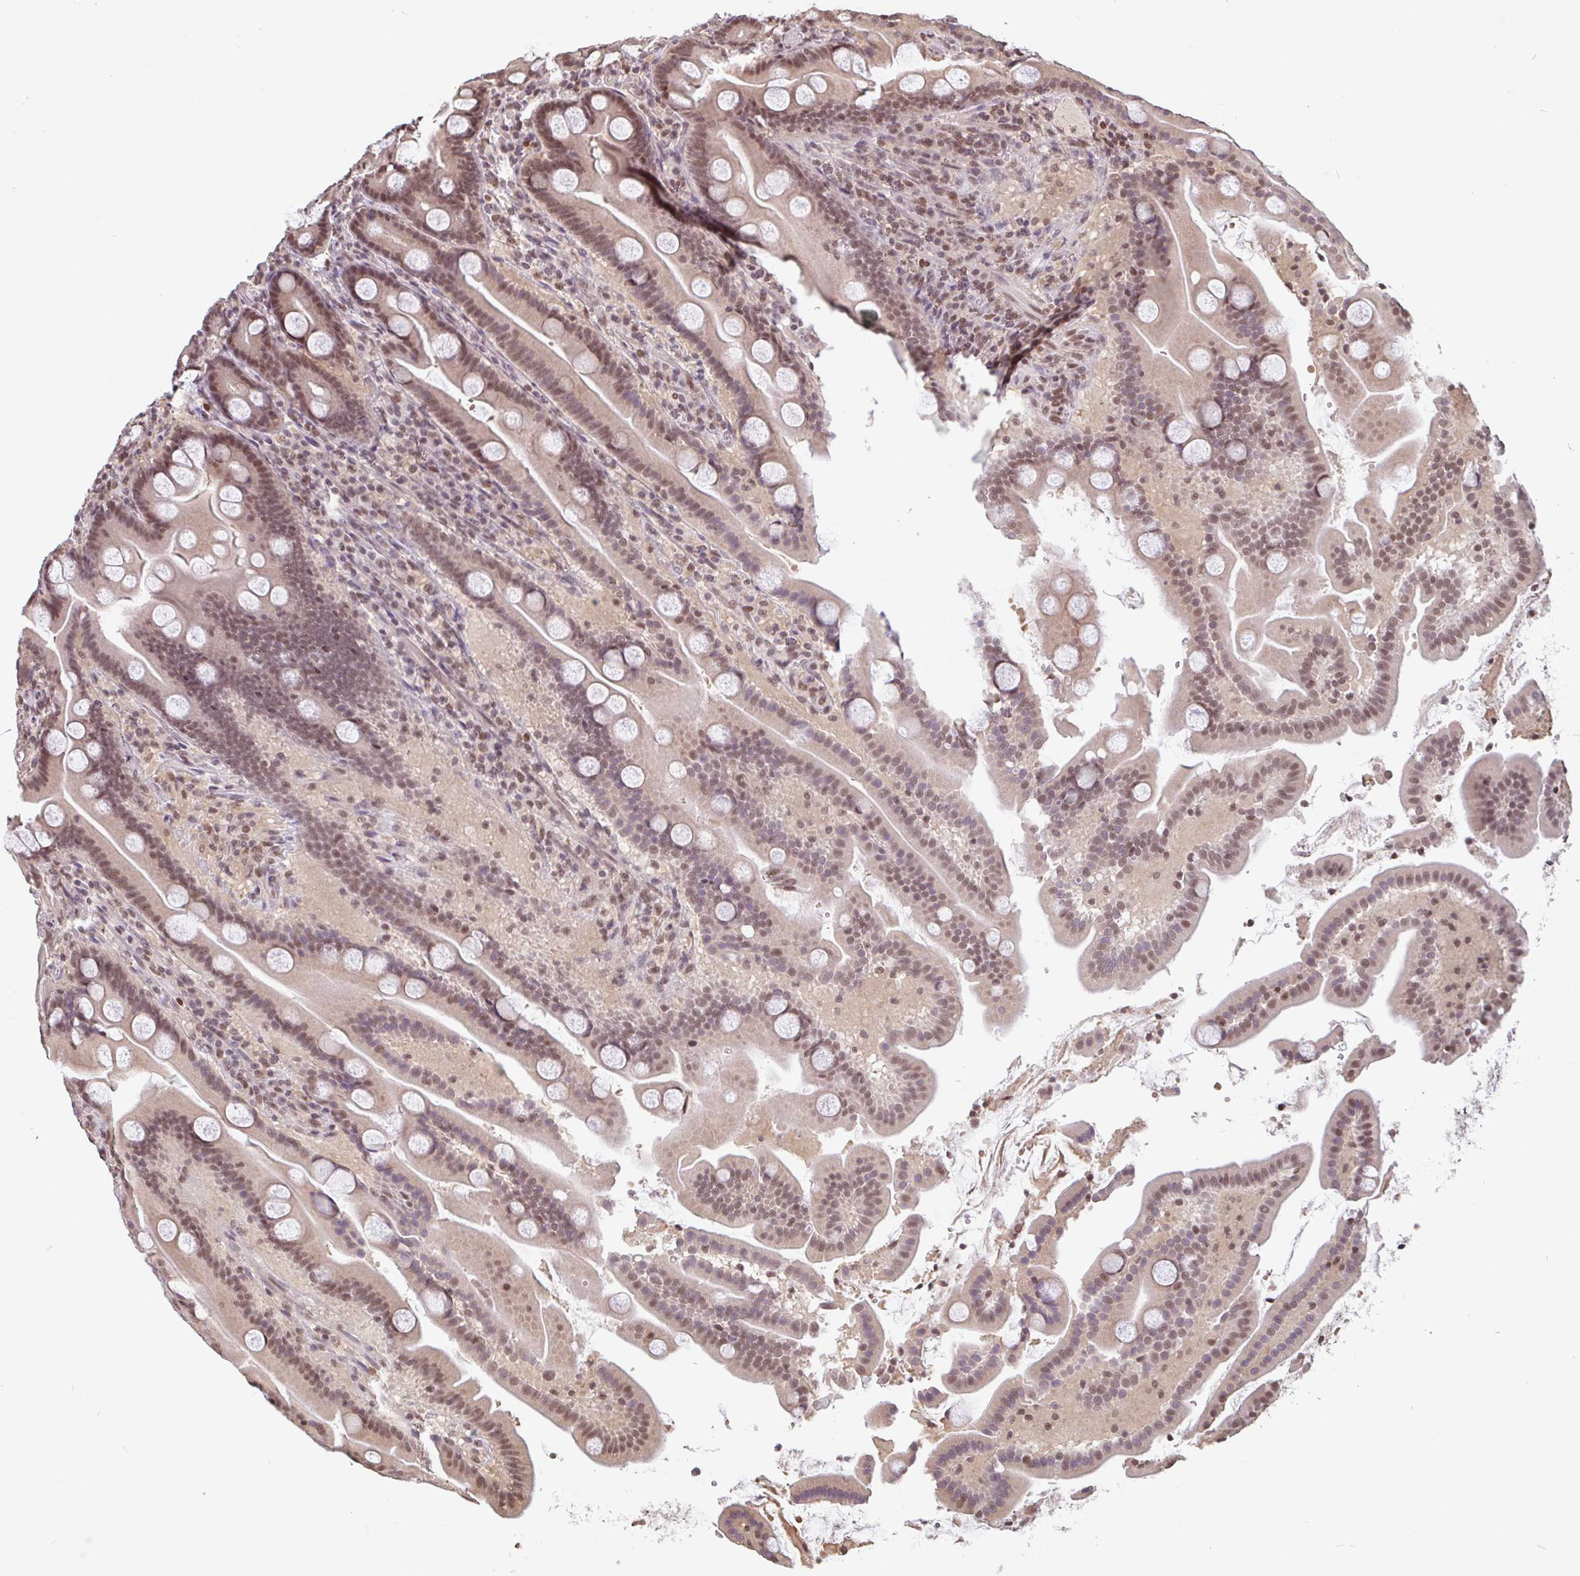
{"staining": {"intensity": "moderate", "quantity": "25%-75%", "location": "nuclear"}, "tissue": "duodenum", "cell_type": "Glandular cells", "image_type": "normal", "snomed": [{"axis": "morphology", "description": "Normal tissue, NOS"}, {"axis": "topography", "description": "Duodenum"}], "caption": "The immunohistochemical stain labels moderate nuclear positivity in glandular cells of benign duodenum.", "gene": "DR1", "patient": {"sex": "male", "age": 55}}